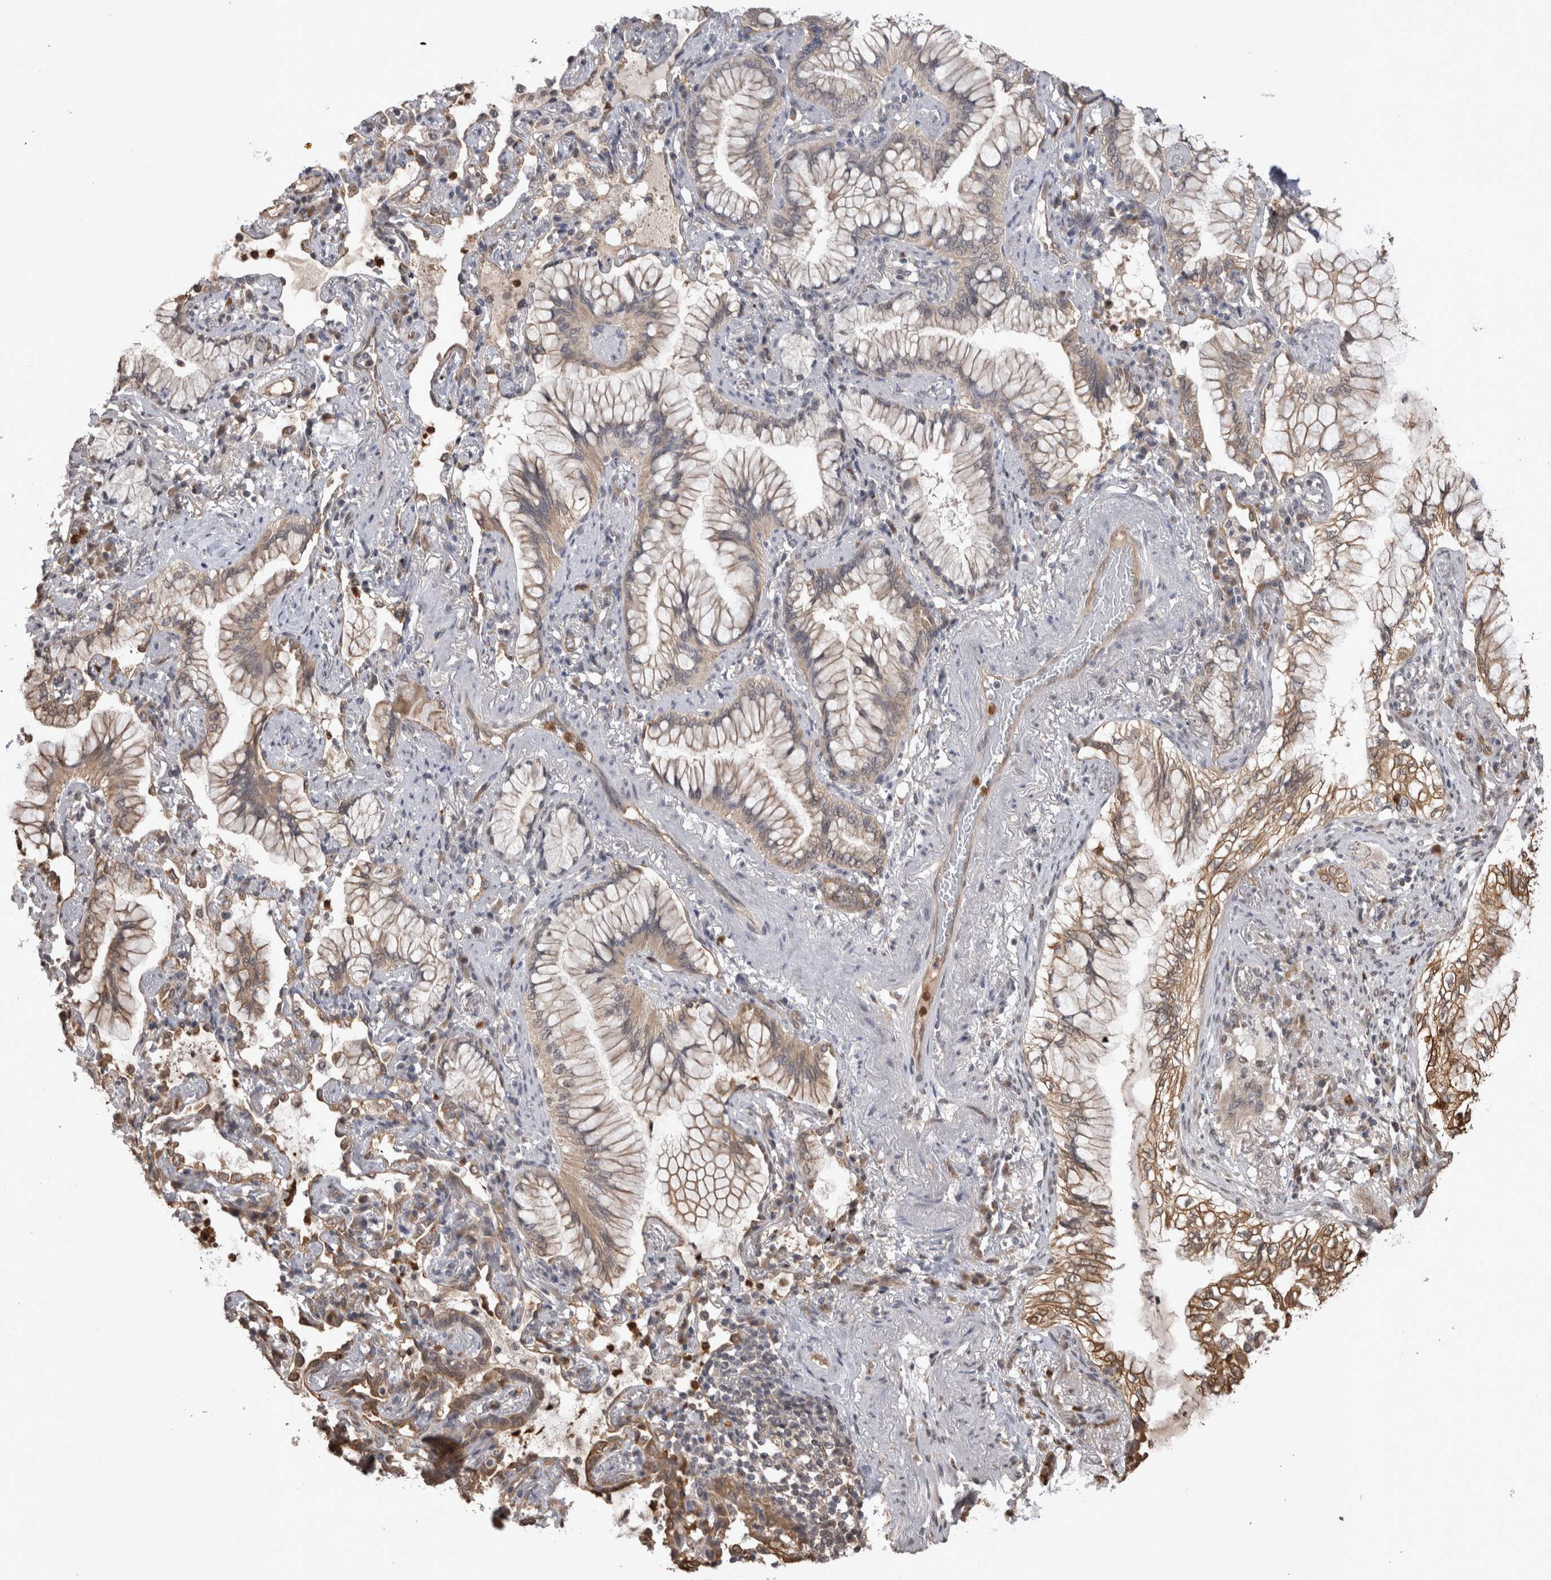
{"staining": {"intensity": "weak", "quantity": ">75%", "location": "cytoplasmic/membranous"}, "tissue": "lung cancer", "cell_type": "Tumor cells", "image_type": "cancer", "snomed": [{"axis": "morphology", "description": "Adenocarcinoma, NOS"}, {"axis": "topography", "description": "Lung"}], "caption": "Human lung cancer (adenocarcinoma) stained for a protein (brown) reveals weak cytoplasmic/membranous positive expression in approximately >75% of tumor cells.", "gene": "PAK4", "patient": {"sex": "female", "age": 70}}